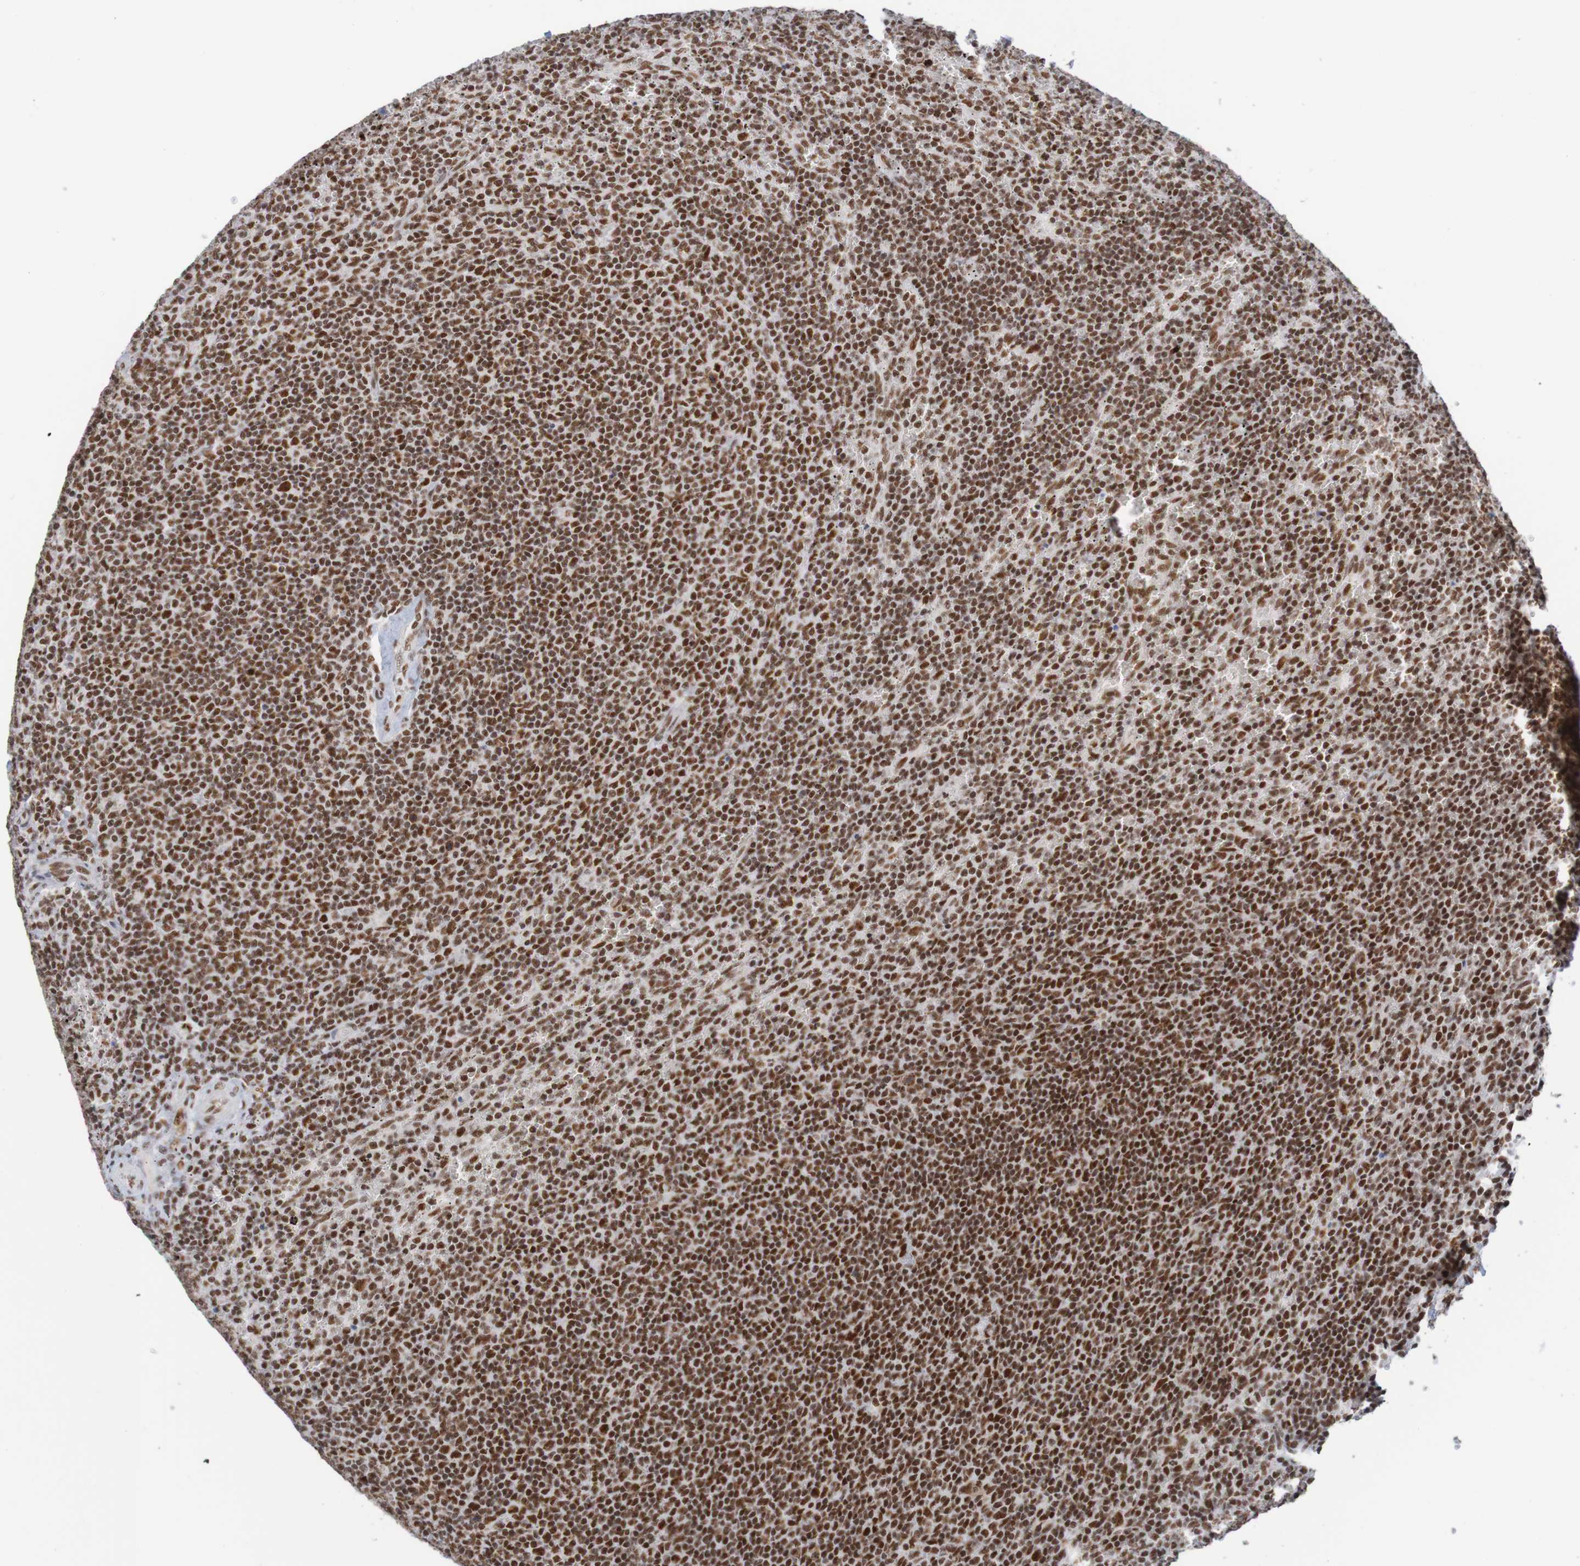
{"staining": {"intensity": "strong", "quantity": ">75%", "location": "nuclear"}, "tissue": "lymphoma", "cell_type": "Tumor cells", "image_type": "cancer", "snomed": [{"axis": "morphology", "description": "Malignant lymphoma, non-Hodgkin's type, Low grade"}, {"axis": "topography", "description": "Spleen"}], "caption": "Lymphoma stained for a protein (brown) demonstrates strong nuclear positive staining in about >75% of tumor cells.", "gene": "THRAP3", "patient": {"sex": "female", "age": 50}}